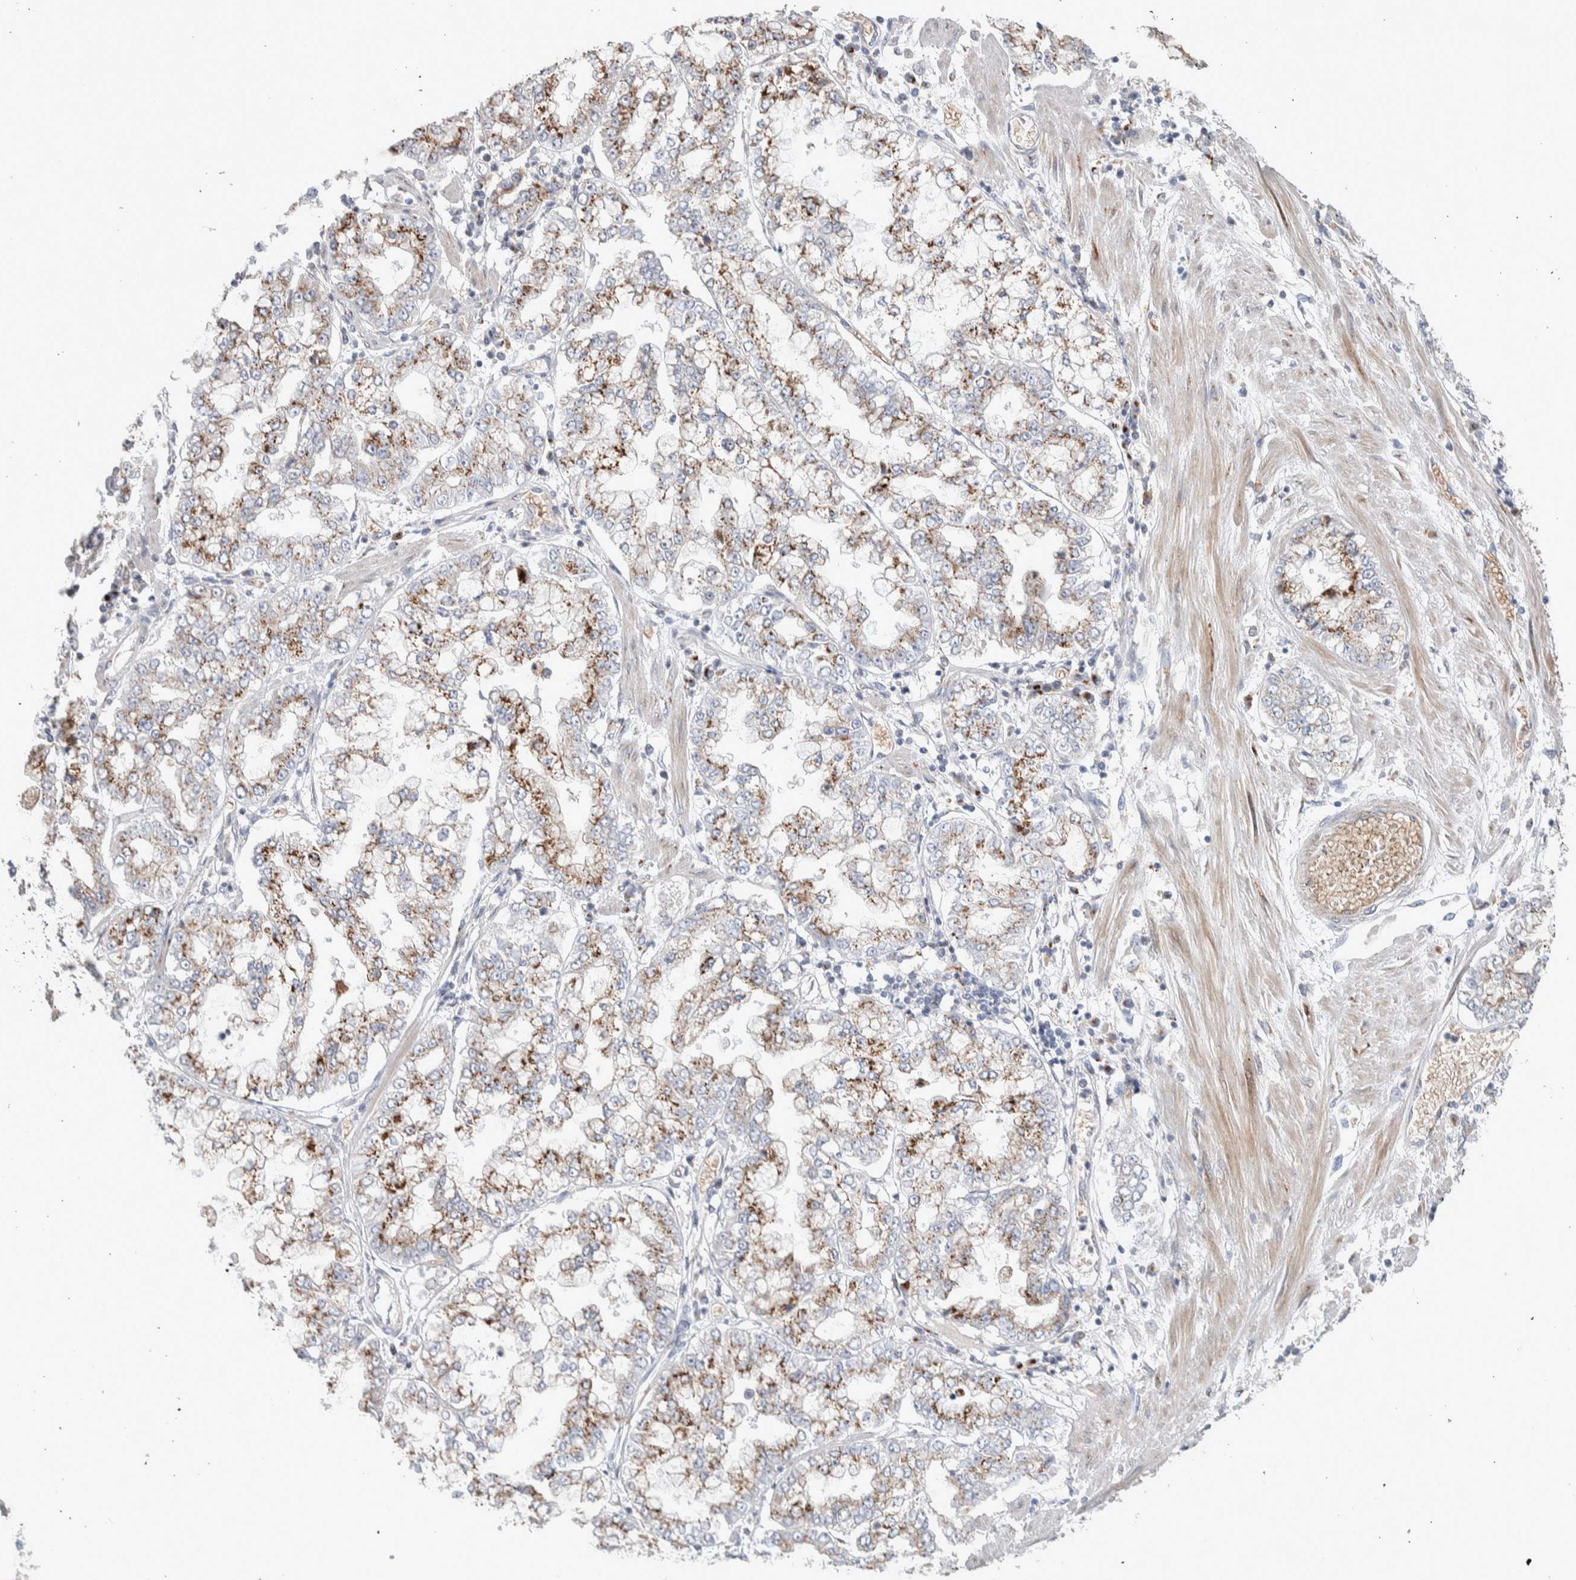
{"staining": {"intensity": "moderate", "quantity": ">75%", "location": "cytoplasmic/membranous"}, "tissue": "stomach cancer", "cell_type": "Tumor cells", "image_type": "cancer", "snomed": [{"axis": "morphology", "description": "Adenocarcinoma, NOS"}, {"axis": "topography", "description": "Stomach"}], "caption": "Brown immunohistochemical staining in stomach cancer exhibits moderate cytoplasmic/membranous expression in about >75% of tumor cells.", "gene": "SLC38A10", "patient": {"sex": "male", "age": 76}}